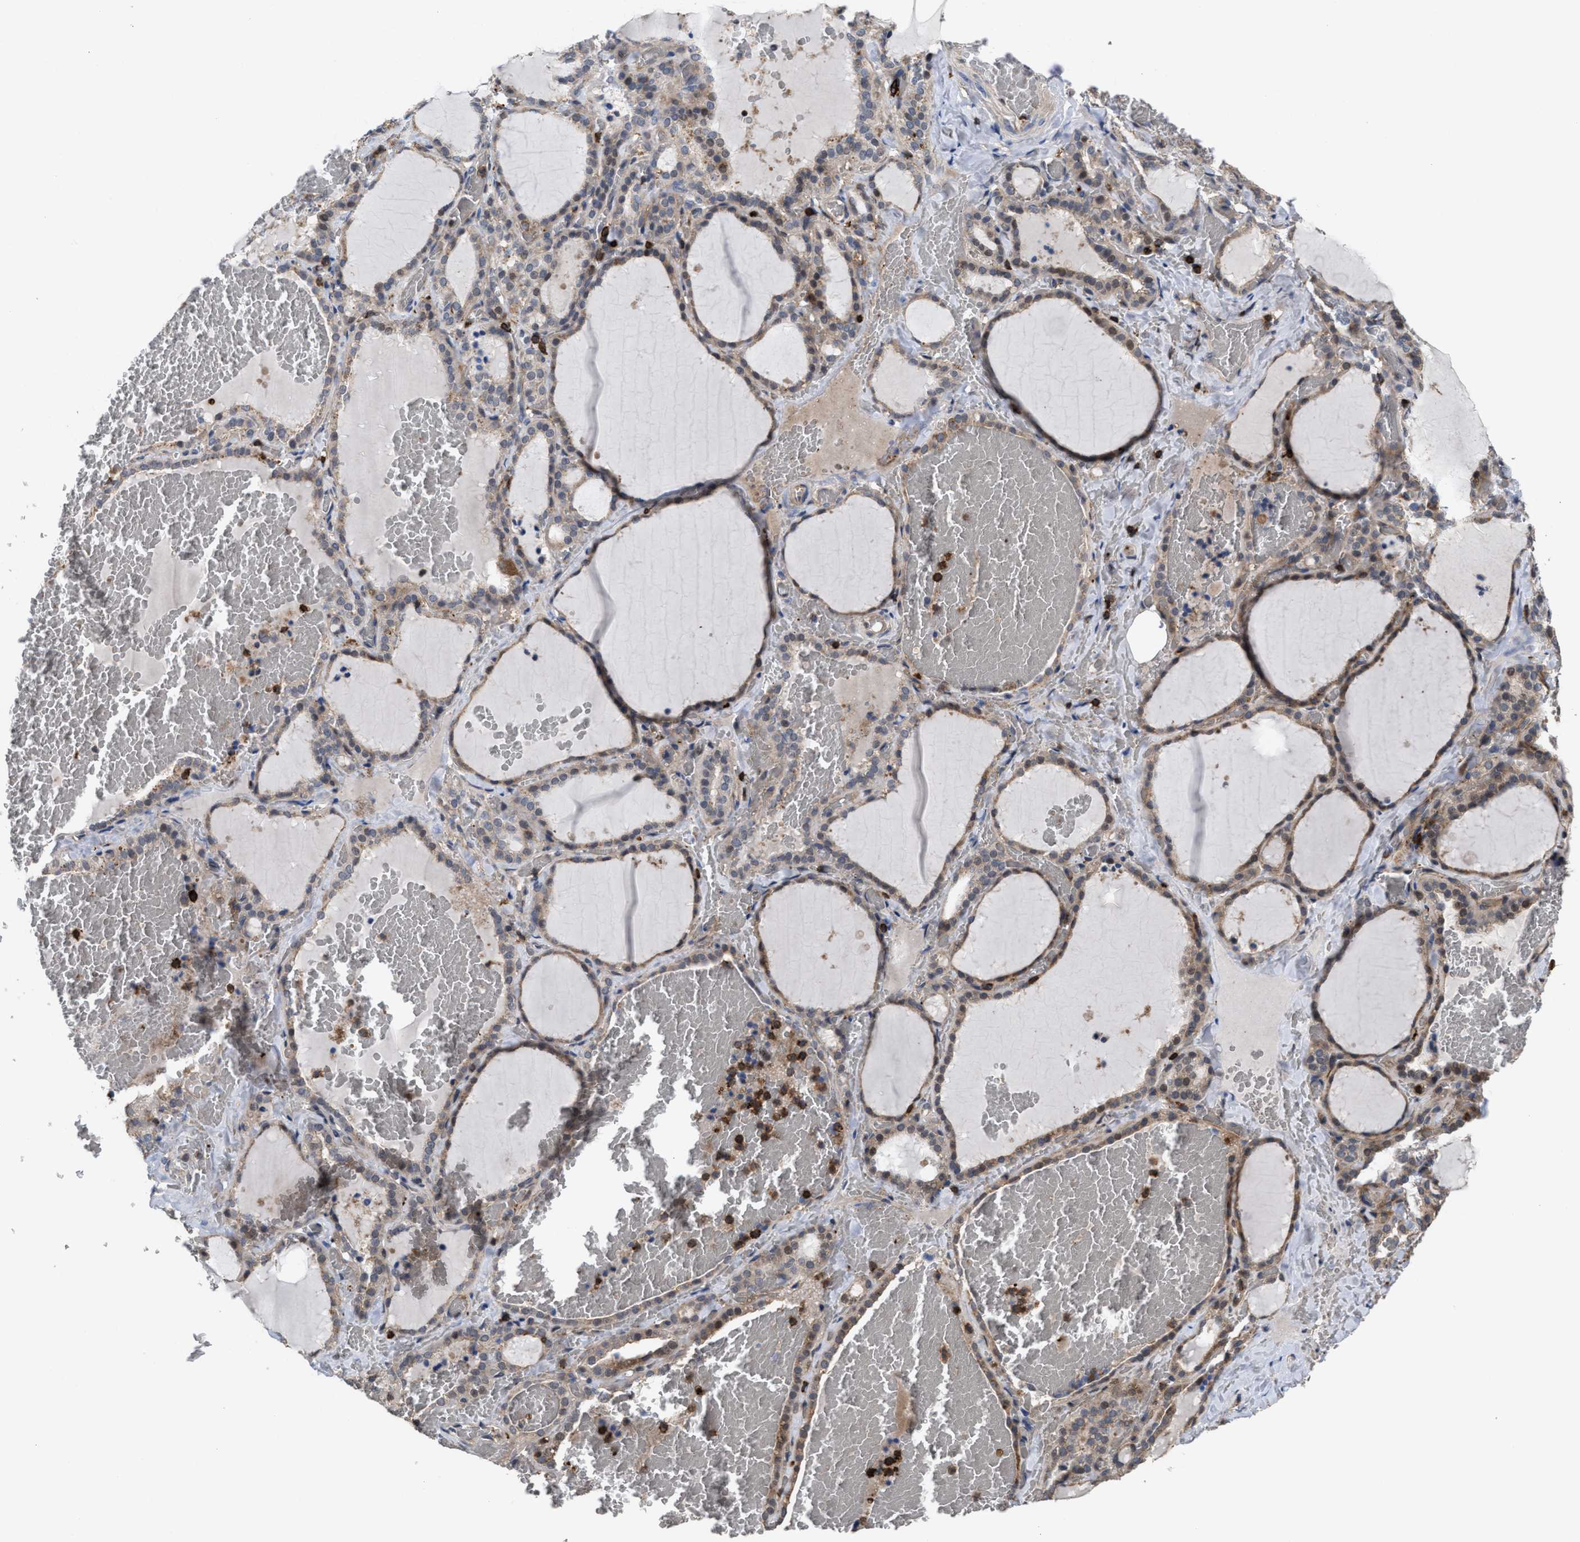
{"staining": {"intensity": "weak", "quantity": "<25%", "location": "cytoplasmic/membranous"}, "tissue": "thyroid gland", "cell_type": "Glandular cells", "image_type": "normal", "snomed": [{"axis": "morphology", "description": "Normal tissue, NOS"}, {"axis": "topography", "description": "Thyroid gland"}], "caption": "DAB immunohistochemical staining of normal human thyroid gland displays no significant expression in glandular cells.", "gene": "PTPRE", "patient": {"sex": "female", "age": 22}}